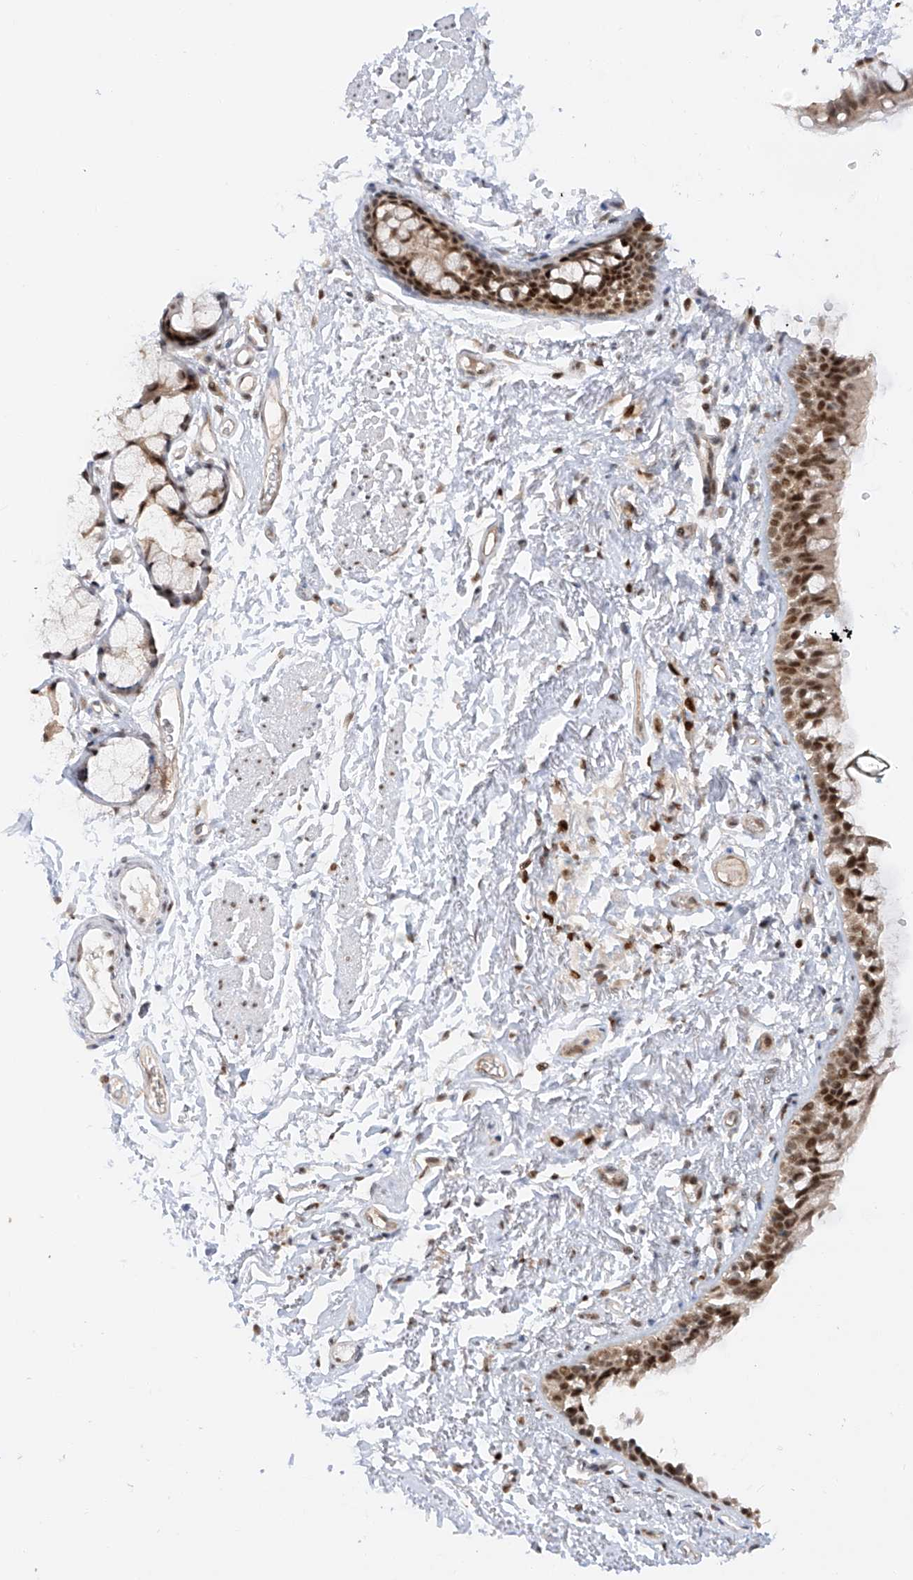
{"staining": {"intensity": "strong", "quantity": ">75%", "location": "cytoplasmic/membranous,nuclear"}, "tissue": "bronchus", "cell_type": "Respiratory epithelial cells", "image_type": "normal", "snomed": [{"axis": "morphology", "description": "Normal tissue, NOS"}, {"axis": "topography", "description": "Cartilage tissue"}, {"axis": "topography", "description": "Bronchus"}], "caption": "DAB (3,3'-diaminobenzidine) immunohistochemical staining of unremarkable human bronchus reveals strong cytoplasmic/membranous,nuclear protein expression in approximately >75% of respiratory epithelial cells. The staining was performed using DAB to visualize the protein expression in brown, while the nuclei were stained in blue with hematoxylin (Magnification: 20x).", "gene": "POGK", "patient": {"sex": "female", "age": 73}}